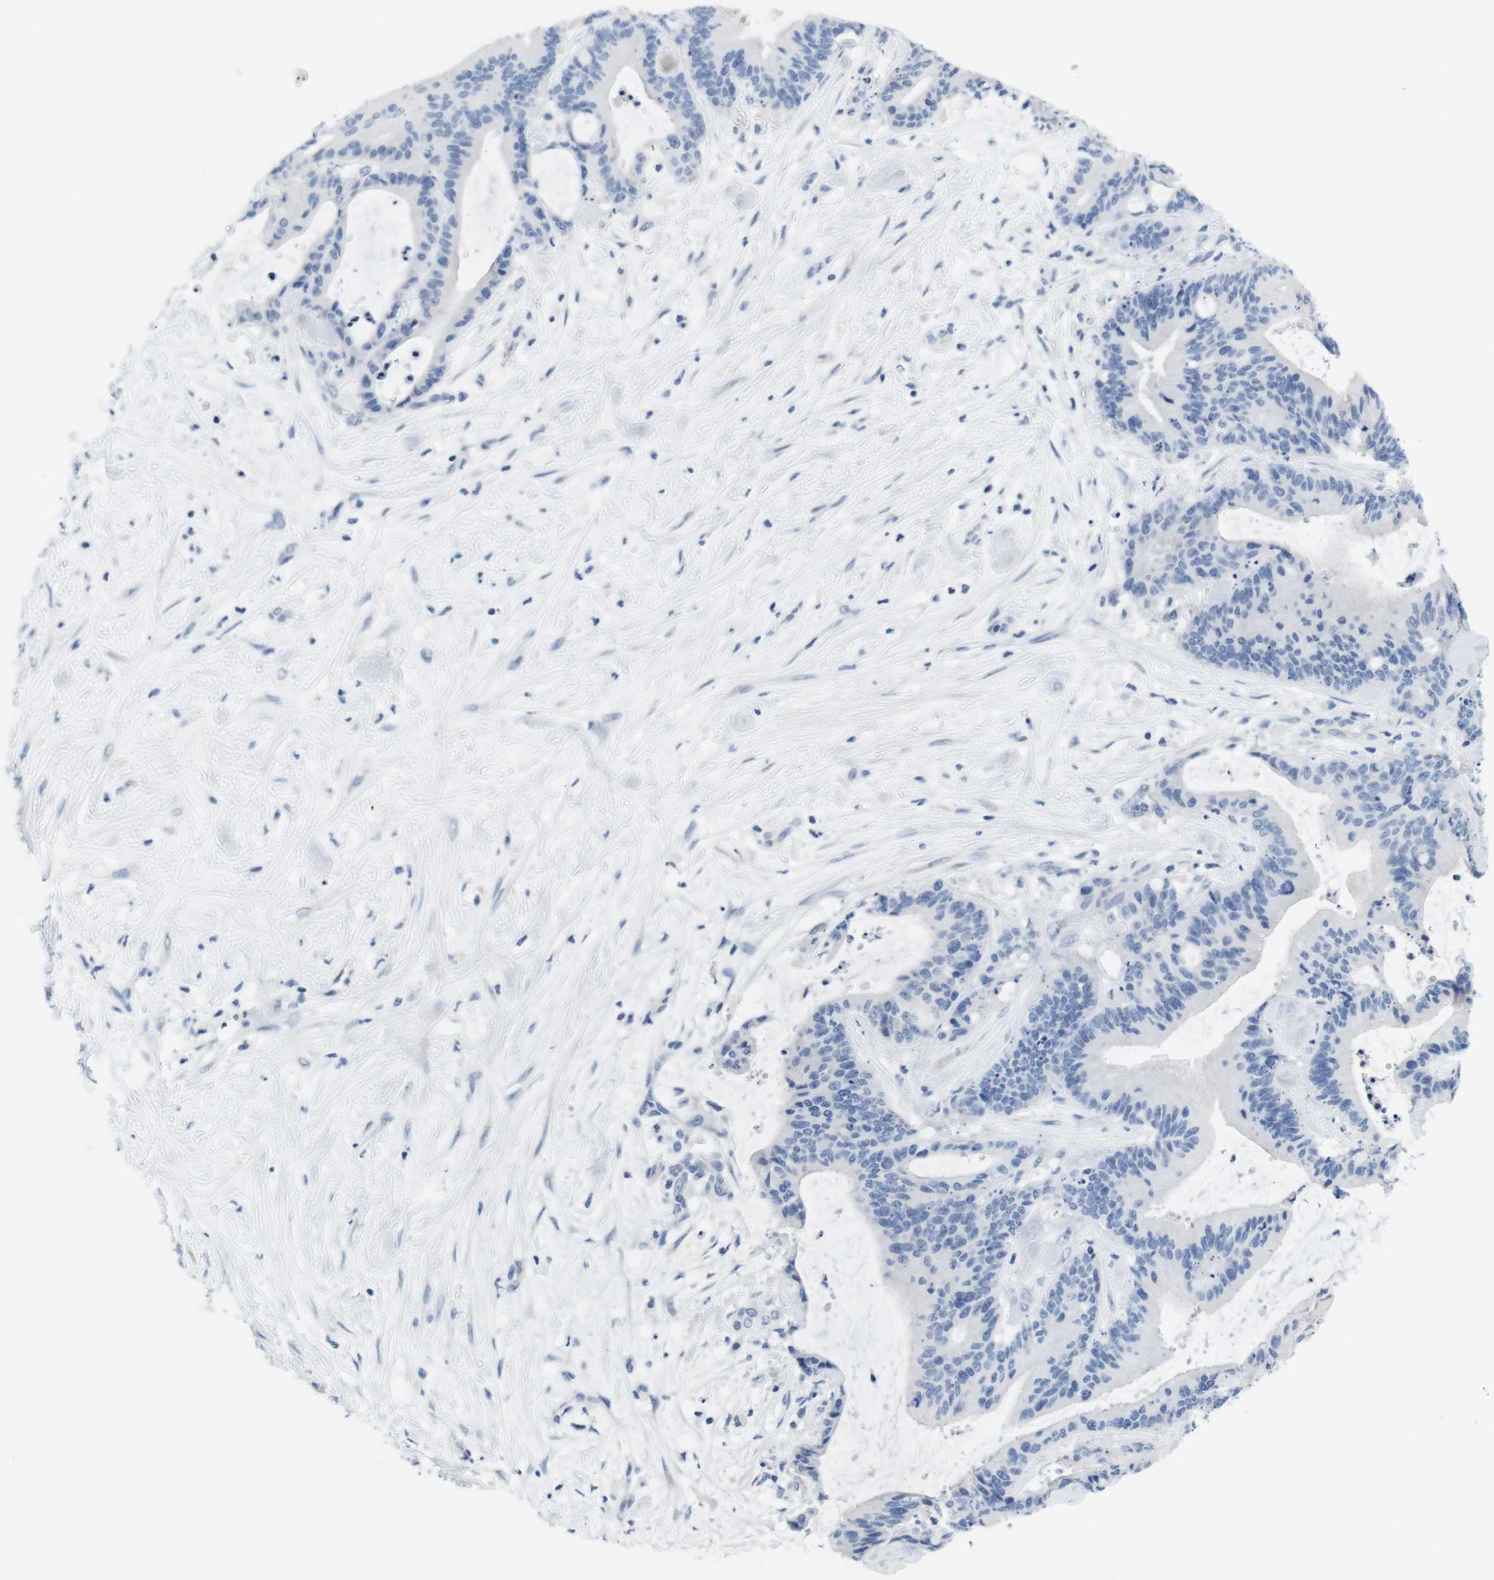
{"staining": {"intensity": "negative", "quantity": "none", "location": "none"}, "tissue": "liver cancer", "cell_type": "Tumor cells", "image_type": "cancer", "snomed": [{"axis": "morphology", "description": "Cholangiocarcinoma"}, {"axis": "topography", "description": "Liver"}], "caption": "Tumor cells are negative for brown protein staining in liver cancer (cholangiocarcinoma).", "gene": "MAP6", "patient": {"sex": "female", "age": 73}}